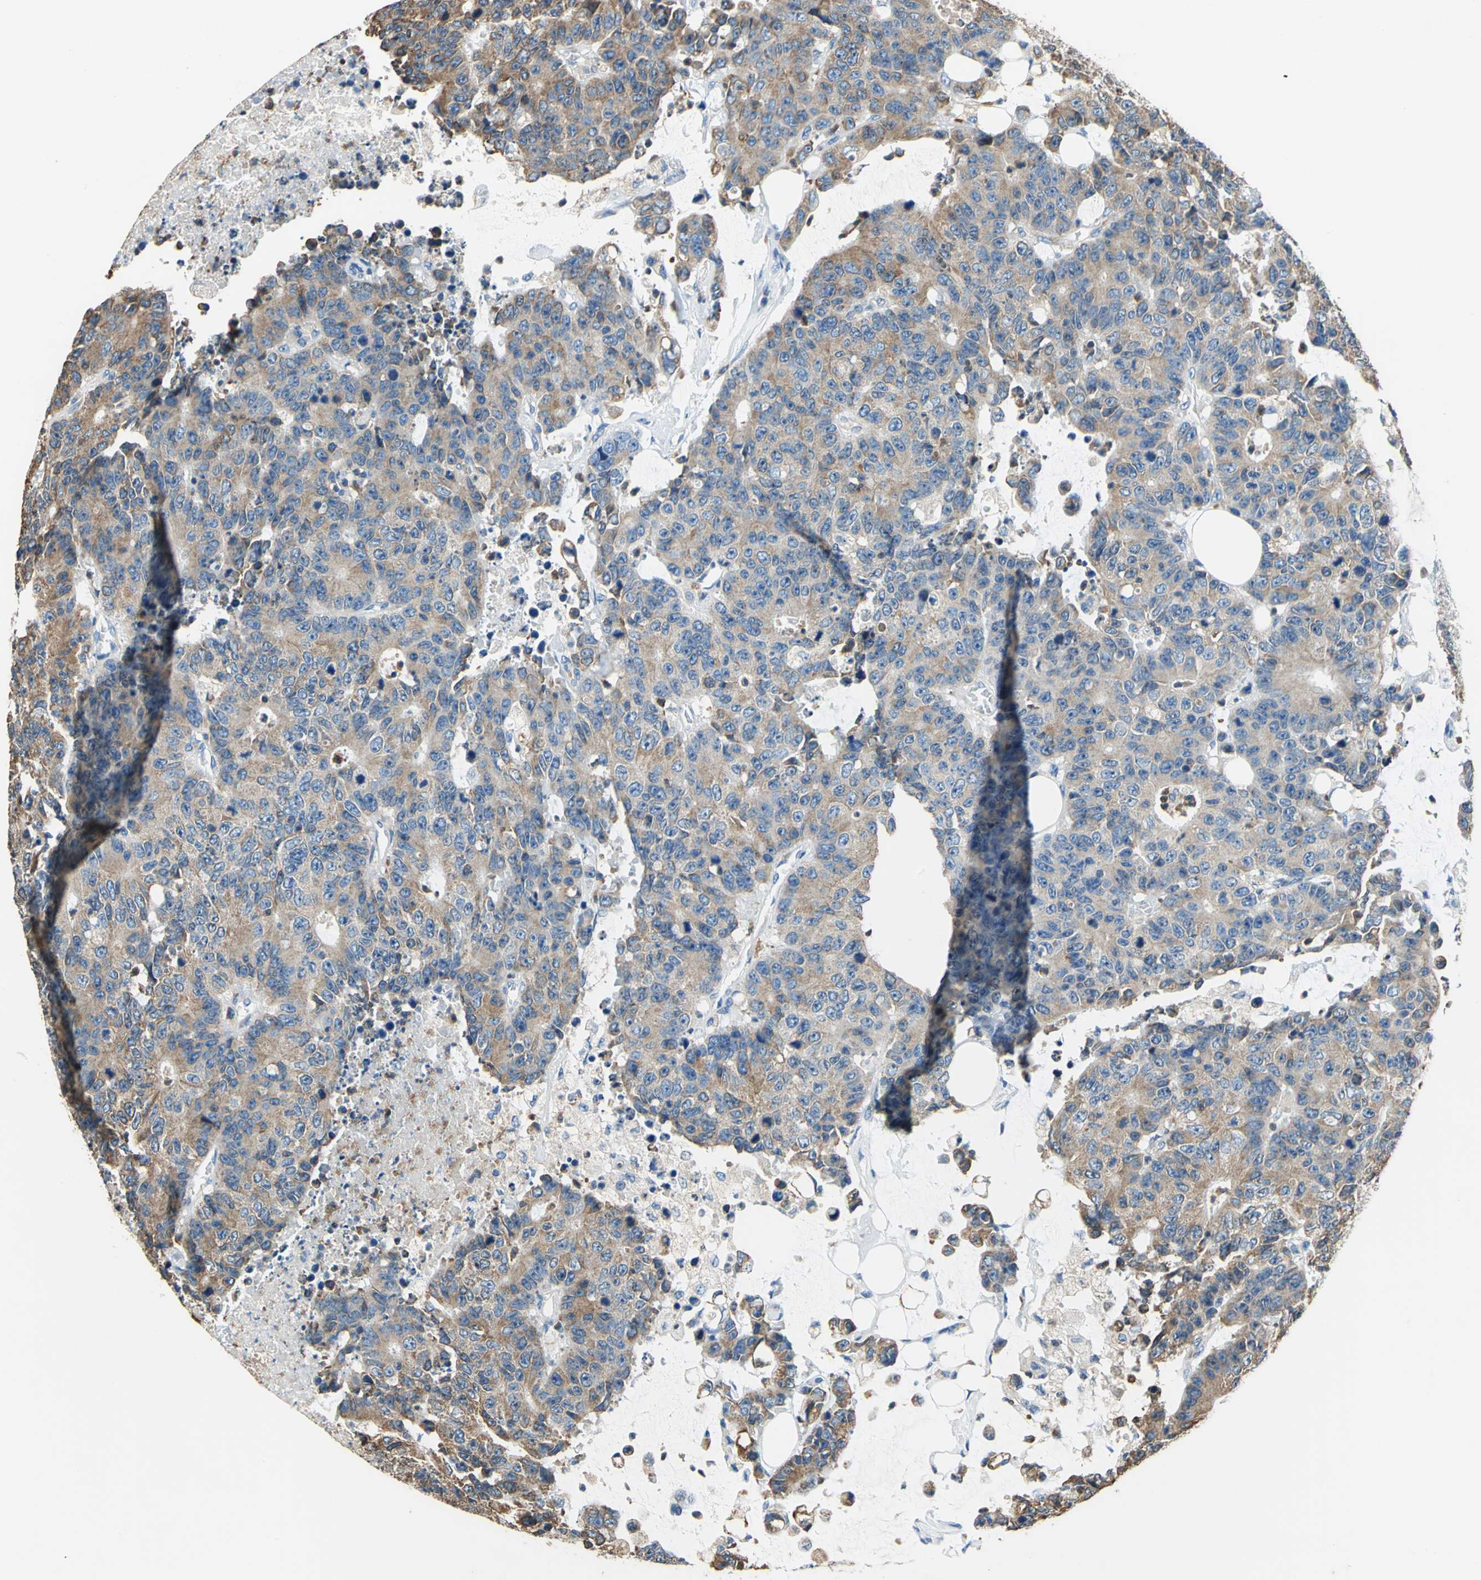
{"staining": {"intensity": "moderate", "quantity": ">75%", "location": "cytoplasmic/membranous"}, "tissue": "colorectal cancer", "cell_type": "Tumor cells", "image_type": "cancer", "snomed": [{"axis": "morphology", "description": "Adenocarcinoma, NOS"}, {"axis": "topography", "description": "Colon"}], "caption": "High-power microscopy captured an IHC micrograph of colorectal adenocarcinoma, revealing moderate cytoplasmic/membranous expression in about >75% of tumor cells. Nuclei are stained in blue.", "gene": "SEPTIN6", "patient": {"sex": "female", "age": 86}}